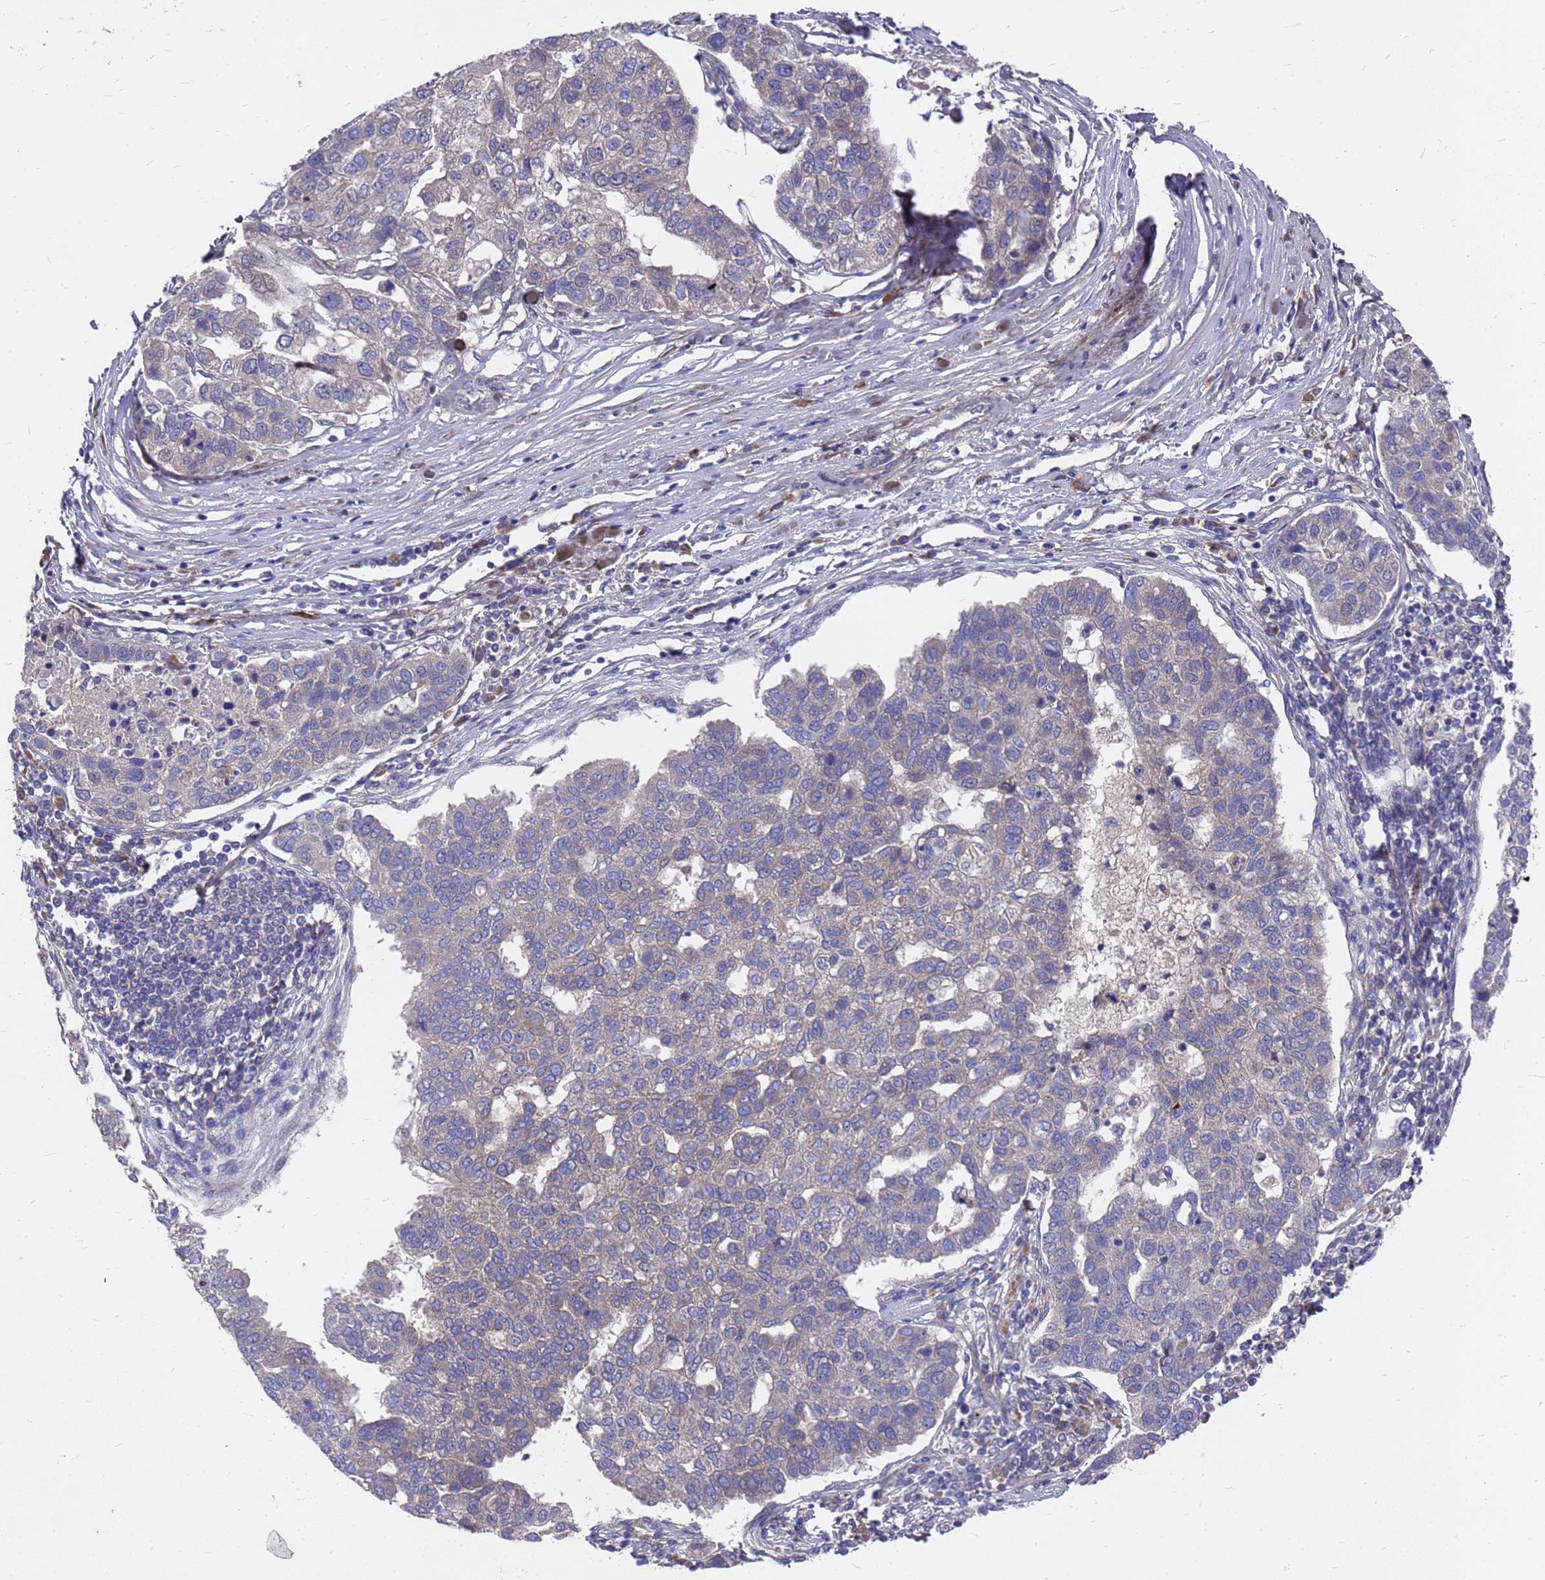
{"staining": {"intensity": "negative", "quantity": "none", "location": "none"}, "tissue": "pancreatic cancer", "cell_type": "Tumor cells", "image_type": "cancer", "snomed": [{"axis": "morphology", "description": "Adenocarcinoma, NOS"}, {"axis": "topography", "description": "Pancreas"}], "caption": "A photomicrograph of pancreatic cancer stained for a protein displays no brown staining in tumor cells.", "gene": "ZNF717", "patient": {"sex": "female", "age": 61}}